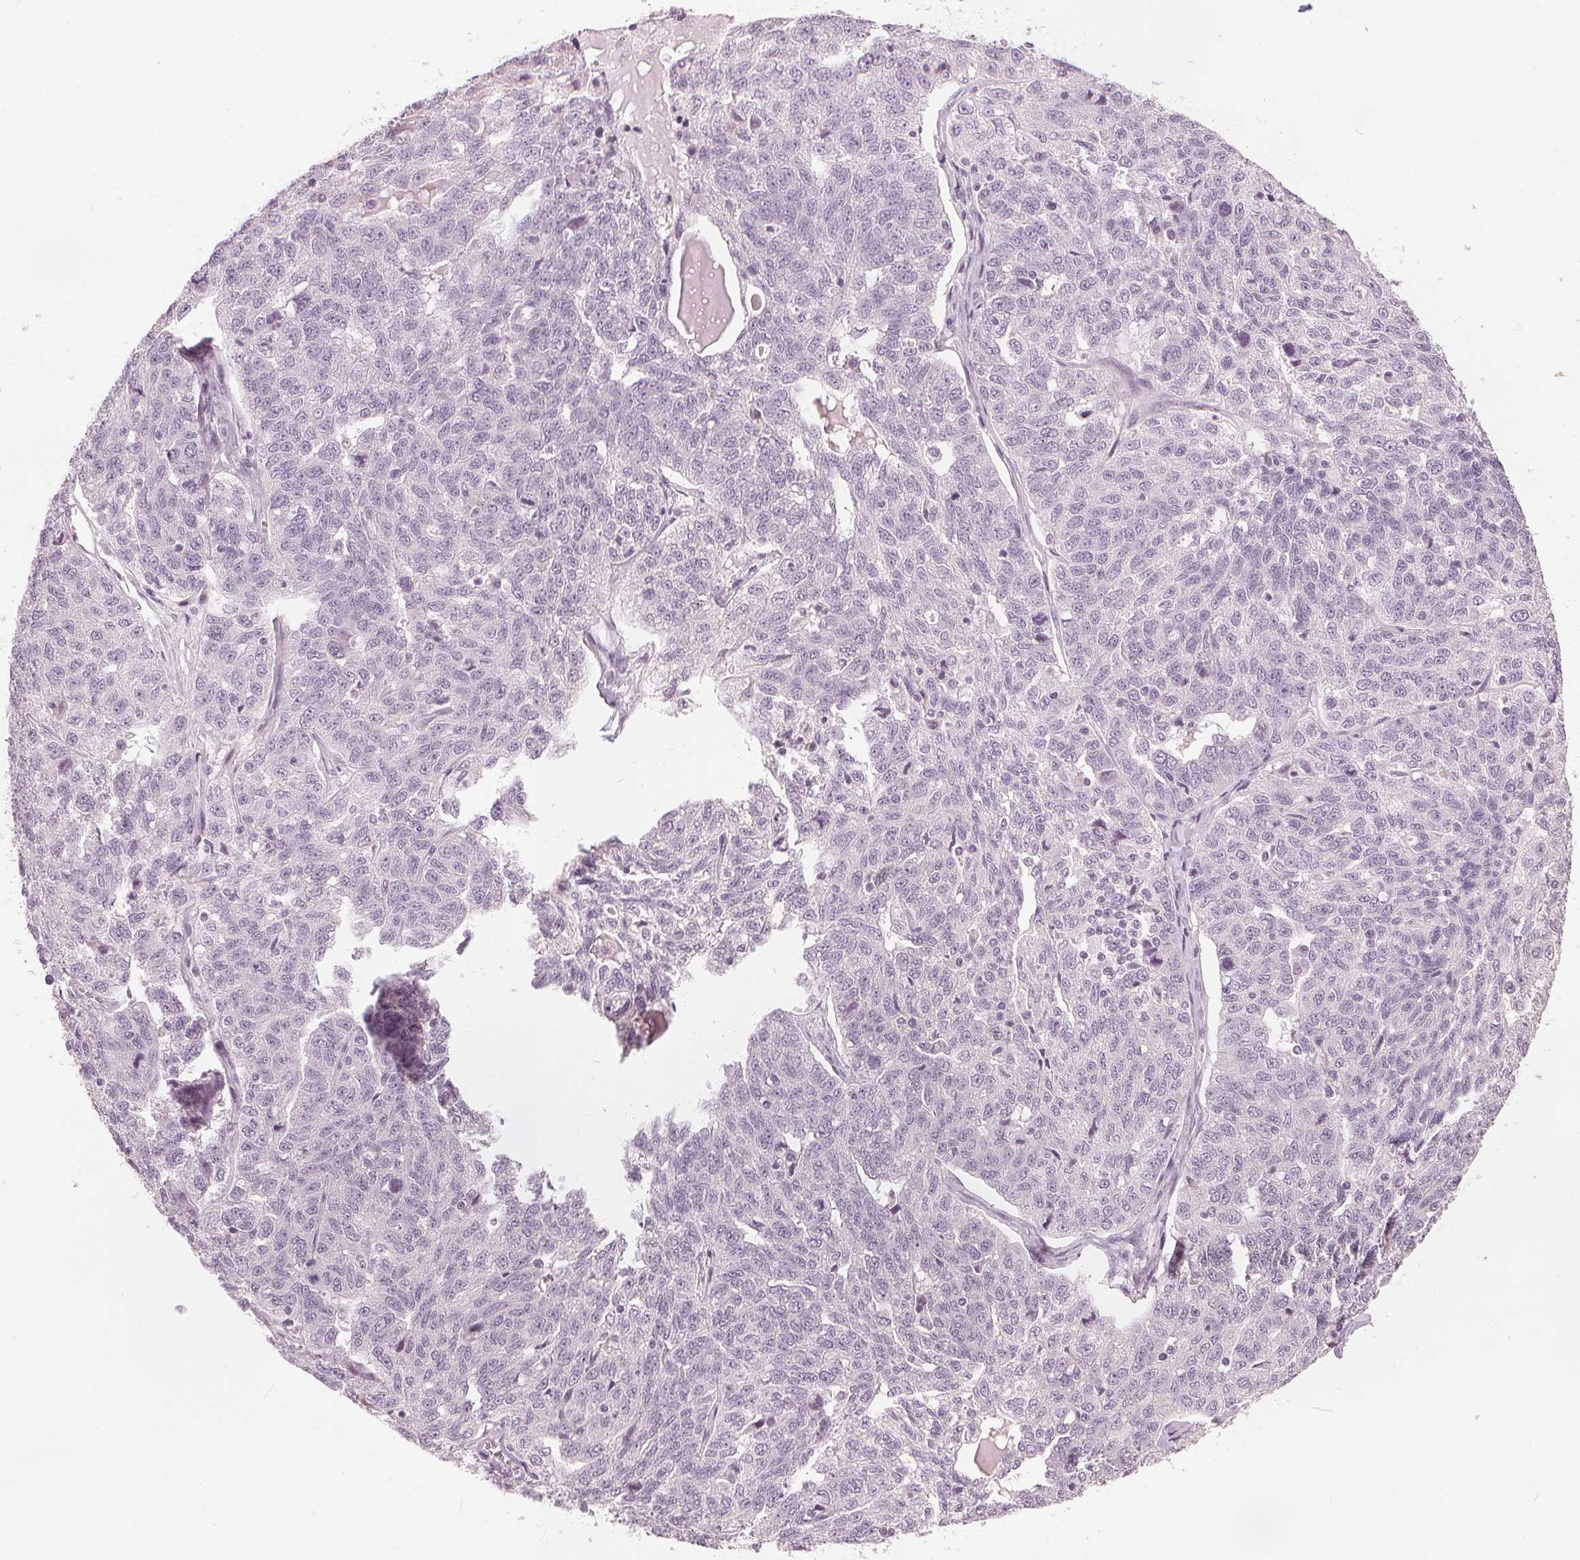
{"staining": {"intensity": "negative", "quantity": "none", "location": "none"}, "tissue": "ovarian cancer", "cell_type": "Tumor cells", "image_type": "cancer", "snomed": [{"axis": "morphology", "description": "Cystadenocarcinoma, serous, NOS"}, {"axis": "topography", "description": "Ovary"}], "caption": "Tumor cells show no significant protein expression in ovarian cancer.", "gene": "SFTPD", "patient": {"sex": "female", "age": 71}}